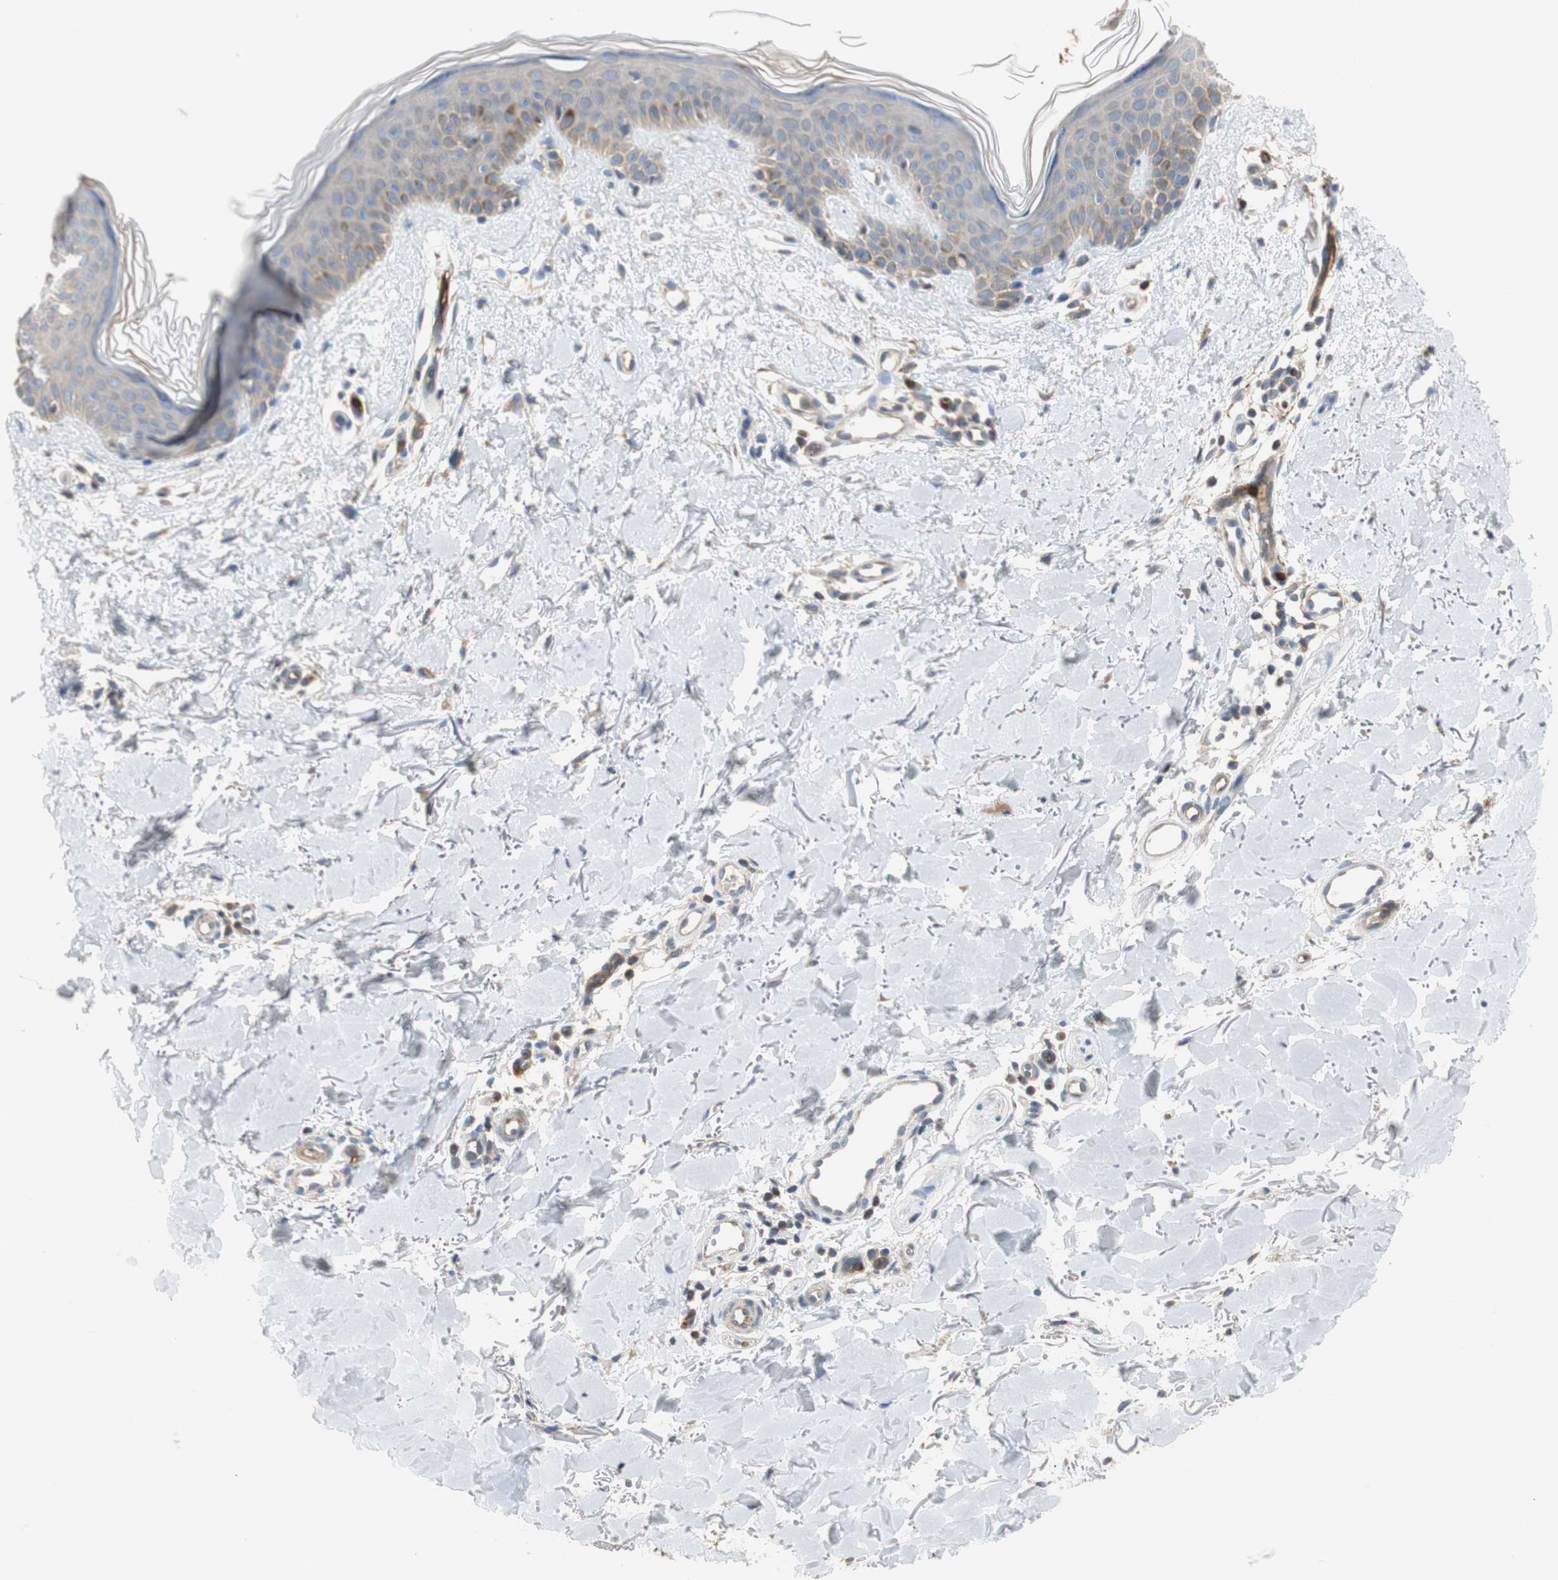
{"staining": {"intensity": "negative", "quantity": "none", "location": "none"}, "tissue": "skin", "cell_type": "Fibroblasts", "image_type": "normal", "snomed": [{"axis": "morphology", "description": "Normal tissue, NOS"}, {"axis": "topography", "description": "Skin"}], "caption": "High magnification brightfield microscopy of benign skin stained with DAB (brown) and counterstained with hematoxylin (blue): fibroblasts show no significant positivity.", "gene": "ALPL", "patient": {"sex": "female", "age": 56}}